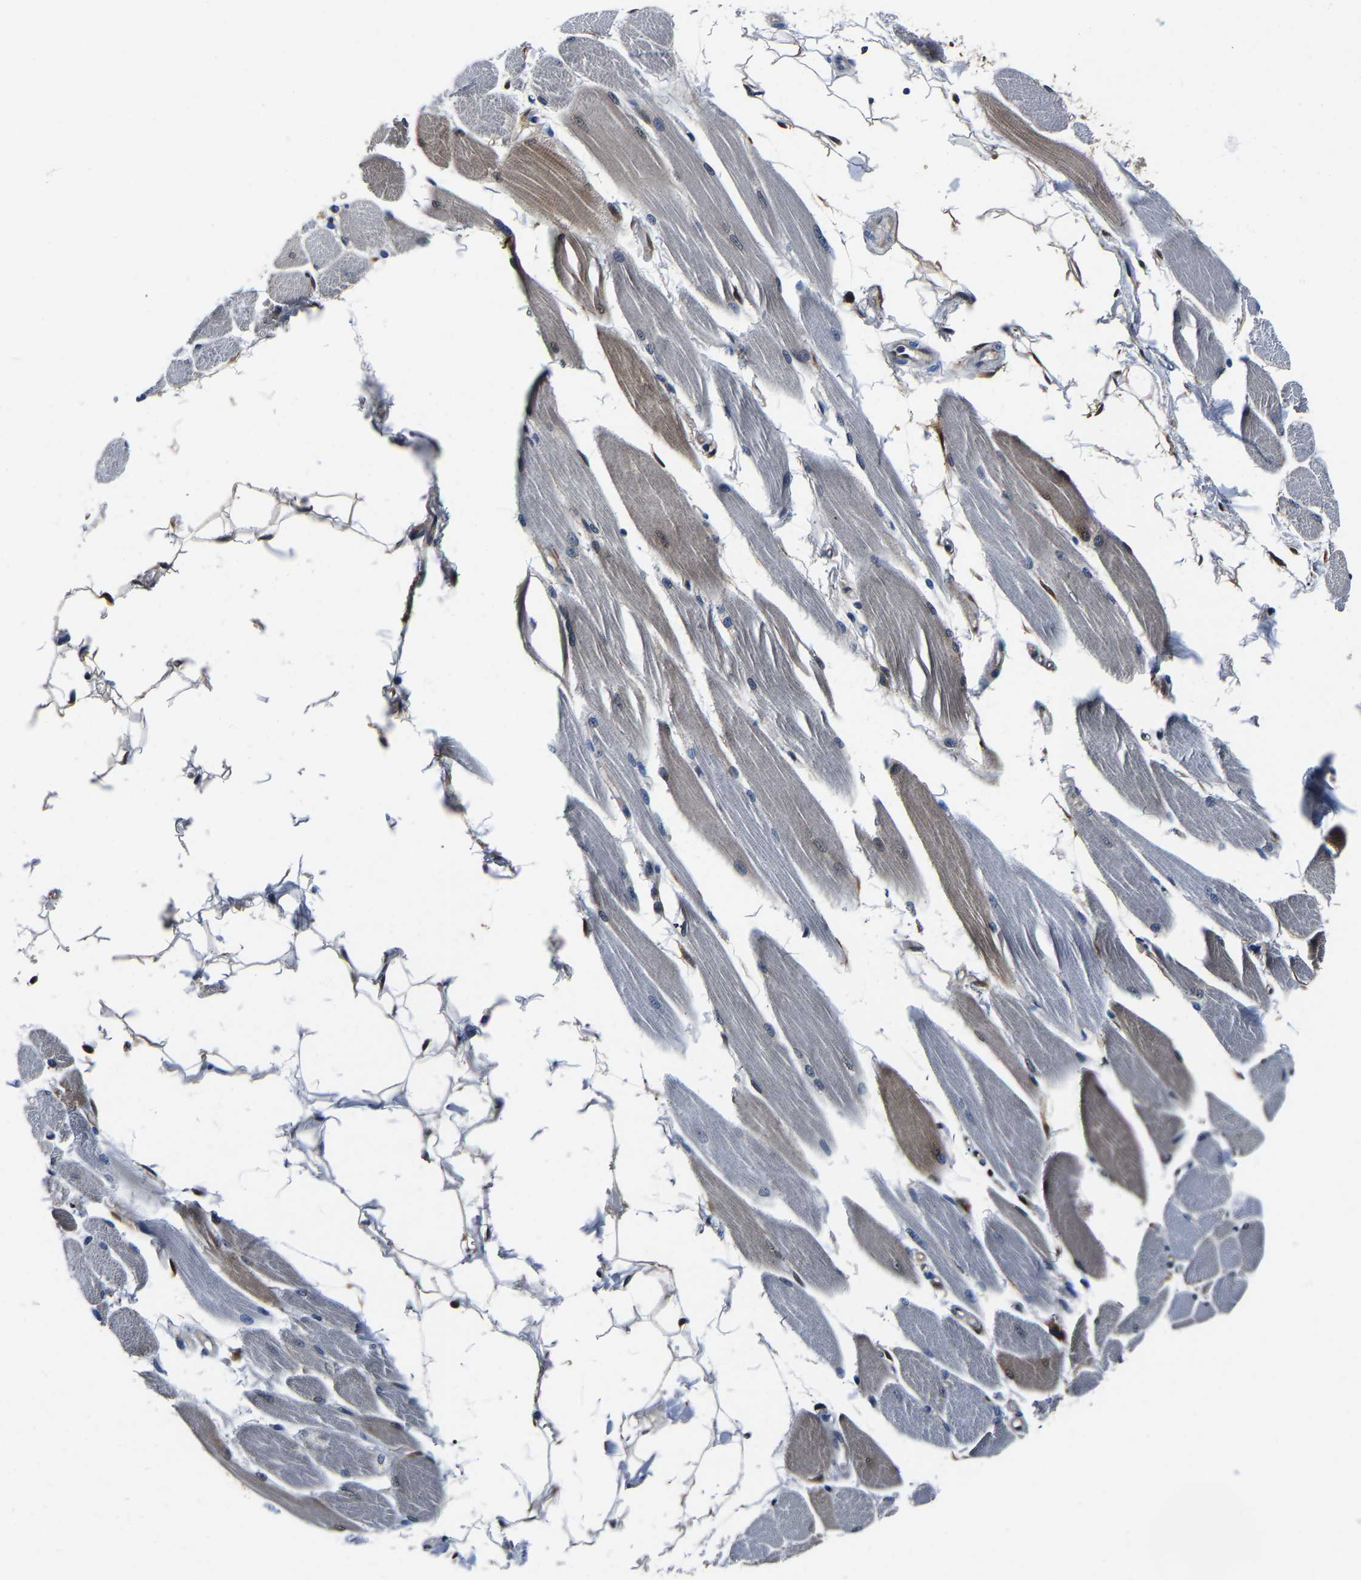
{"staining": {"intensity": "moderate", "quantity": "<25%", "location": "cytoplasmic/membranous"}, "tissue": "skeletal muscle", "cell_type": "Myocytes", "image_type": "normal", "snomed": [{"axis": "morphology", "description": "Normal tissue, NOS"}, {"axis": "topography", "description": "Skeletal muscle"}, {"axis": "topography", "description": "Peripheral nerve tissue"}], "caption": "Human skeletal muscle stained with a brown dye shows moderate cytoplasmic/membranous positive positivity in about <25% of myocytes.", "gene": "S100A13", "patient": {"sex": "female", "age": 84}}